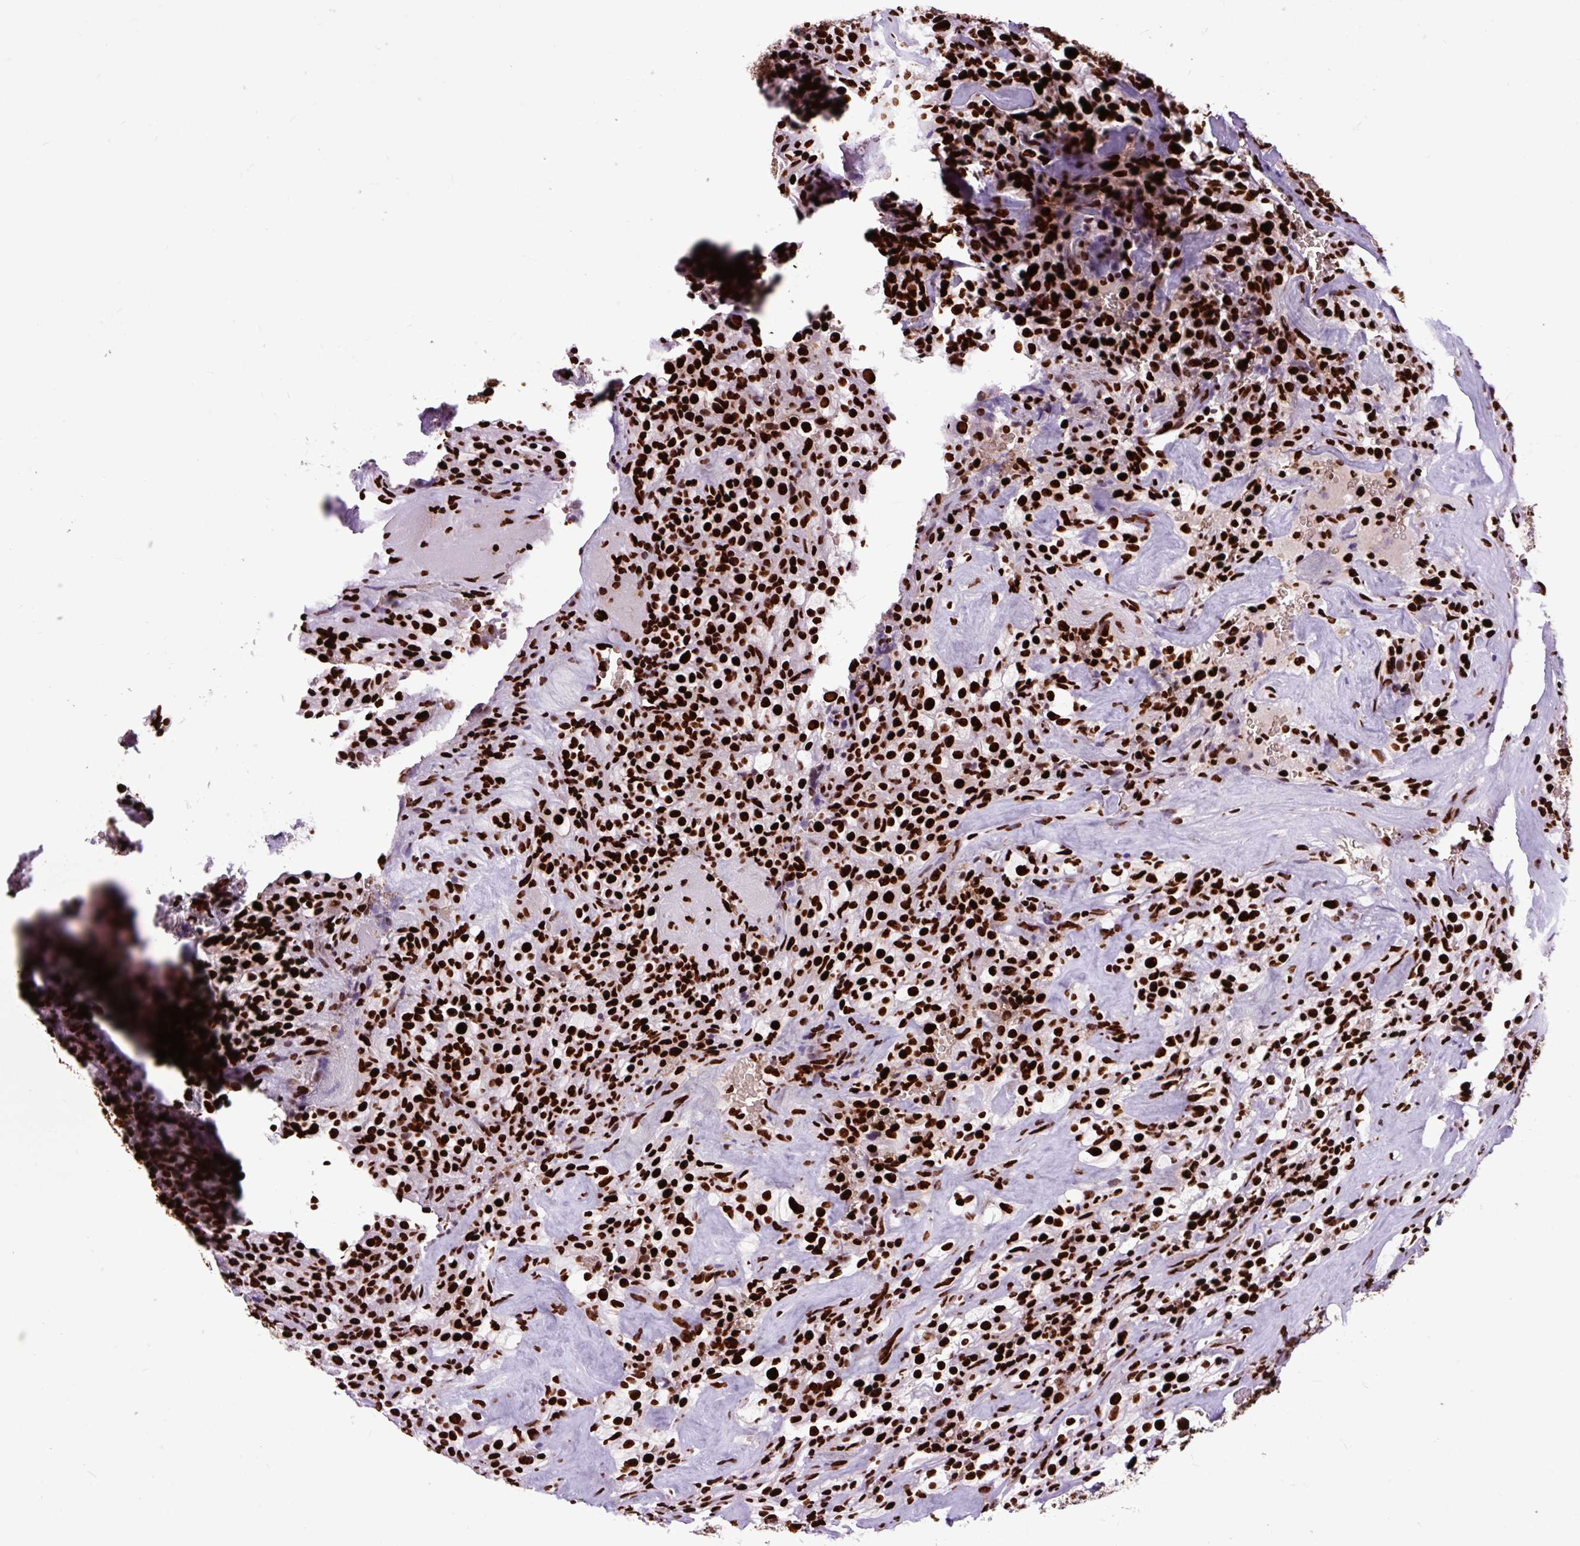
{"staining": {"intensity": "strong", "quantity": ">75%", "location": "nuclear"}, "tissue": "renal cancer", "cell_type": "Tumor cells", "image_type": "cancer", "snomed": [{"axis": "morphology", "description": "Adenocarcinoma, NOS"}, {"axis": "topography", "description": "Kidney"}], "caption": "An image showing strong nuclear staining in approximately >75% of tumor cells in renal adenocarcinoma, as visualized by brown immunohistochemical staining.", "gene": "FUS", "patient": {"sex": "female", "age": 74}}